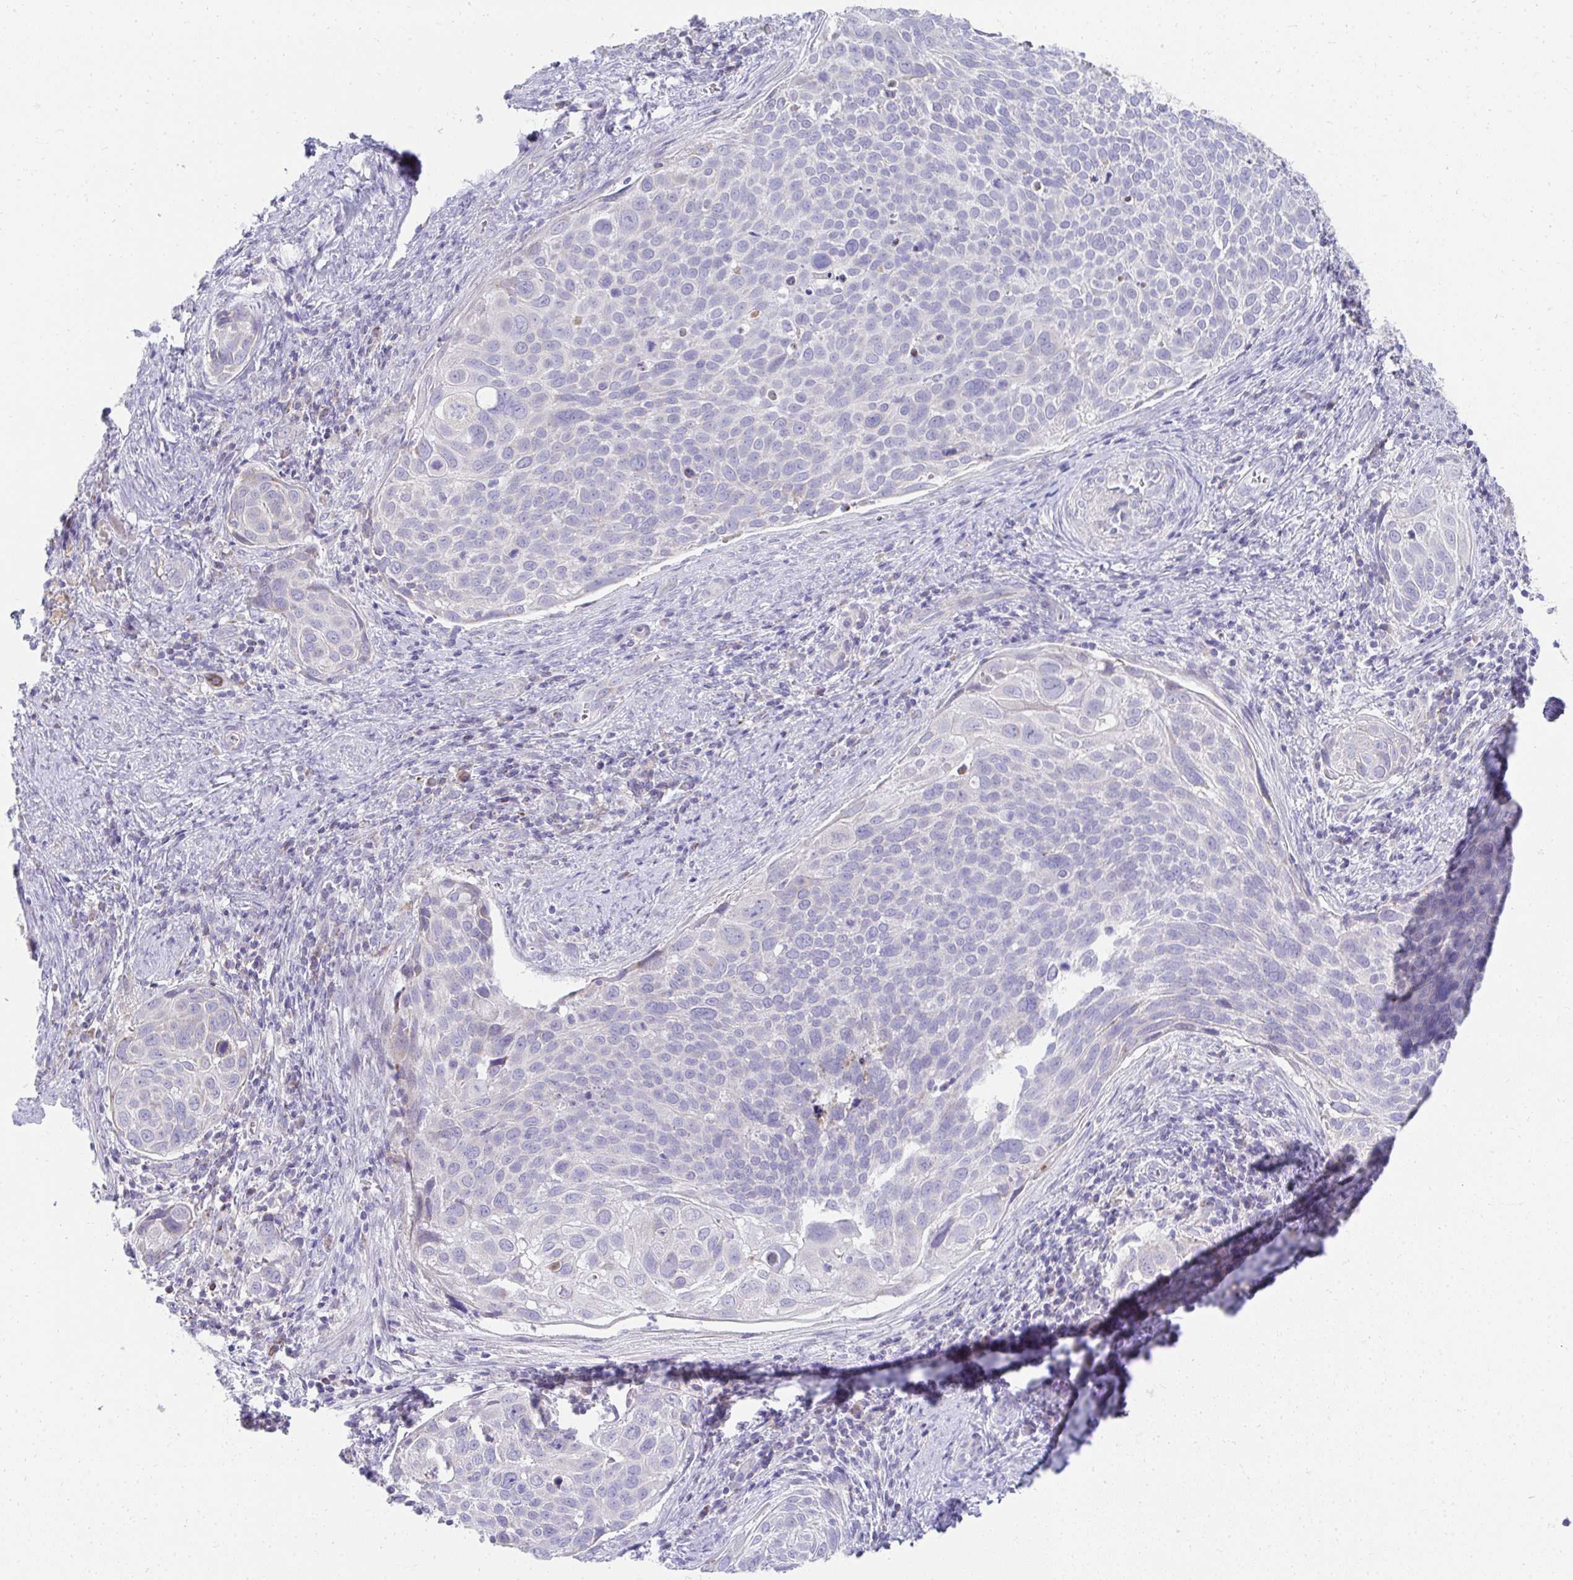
{"staining": {"intensity": "negative", "quantity": "none", "location": "none"}, "tissue": "cervical cancer", "cell_type": "Tumor cells", "image_type": "cancer", "snomed": [{"axis": "morphology", "description": "Squamous cell carcinoma, NOS"}, {"axis": "topography", "description": "Cervix"}], "caption": "The micrograph demonstrates no significant expression in tumor cells of cervical squamous cell carcinoma.", "gene": "PRRG3", "patient": {"sex": "female", "age": 39}}